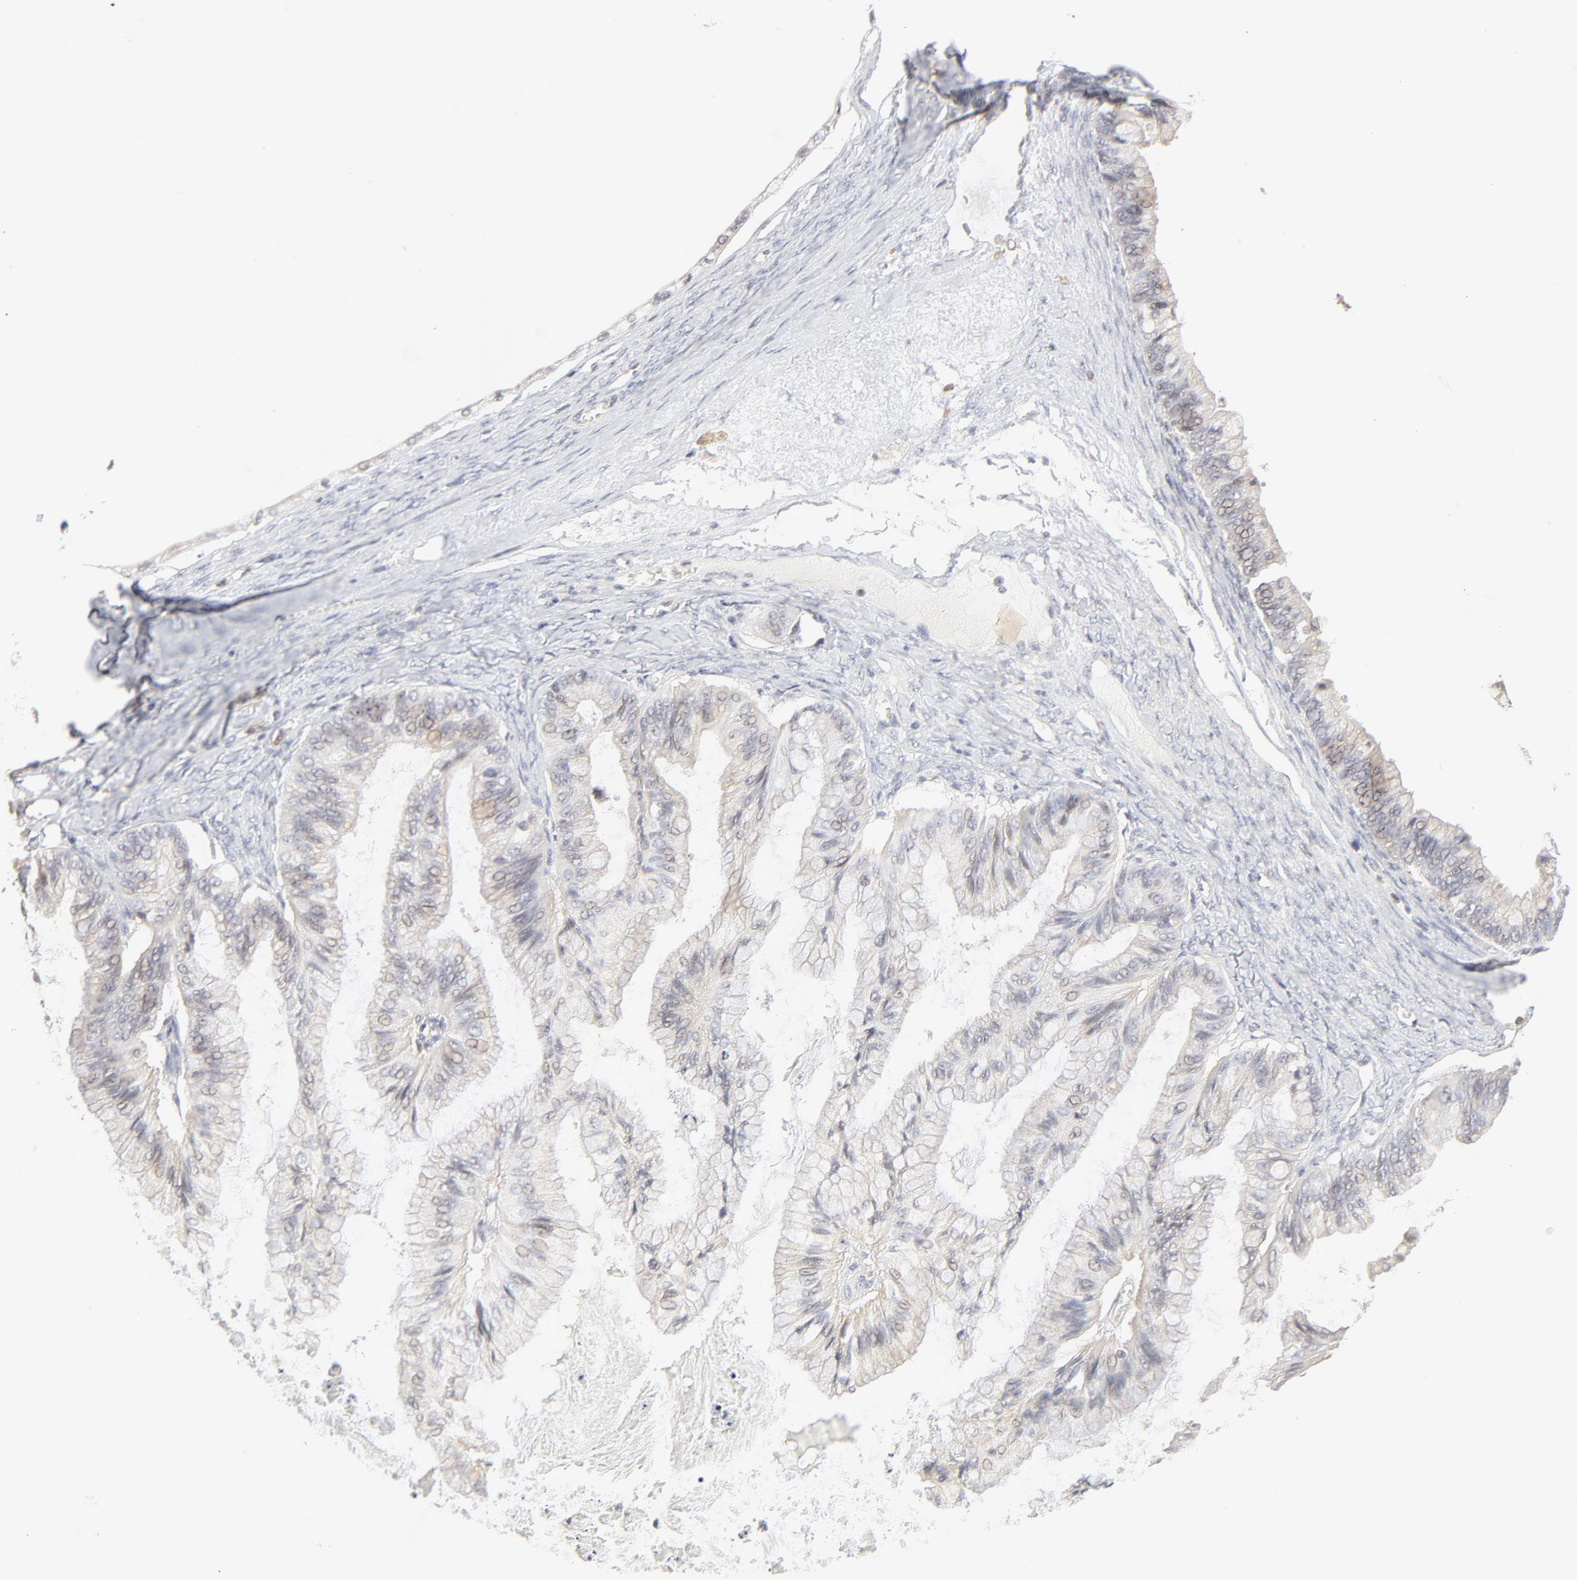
{"staining": {"intensity": "weak", "quantity": "25%-75%", "location": "cytoplasmic/membranous"}, "tissue": "ovarian cancer", "cell_type": "Tumor cells", "image_type": "cancer", "snomed": [{"axis": "morphology", "description": "Cystadenocarcinoma, mucinous, NOS"}, {"axis": "topography", "description": "Ovary"}], "caption": "This is a micrograph of immunohistochemistry staining of ovarian cancer, which shows weak positivity in the cytoplasmic/membranous of tumor cells.", "gene": "RAB5C", "patient": {"sex": "female", "age": 57}}